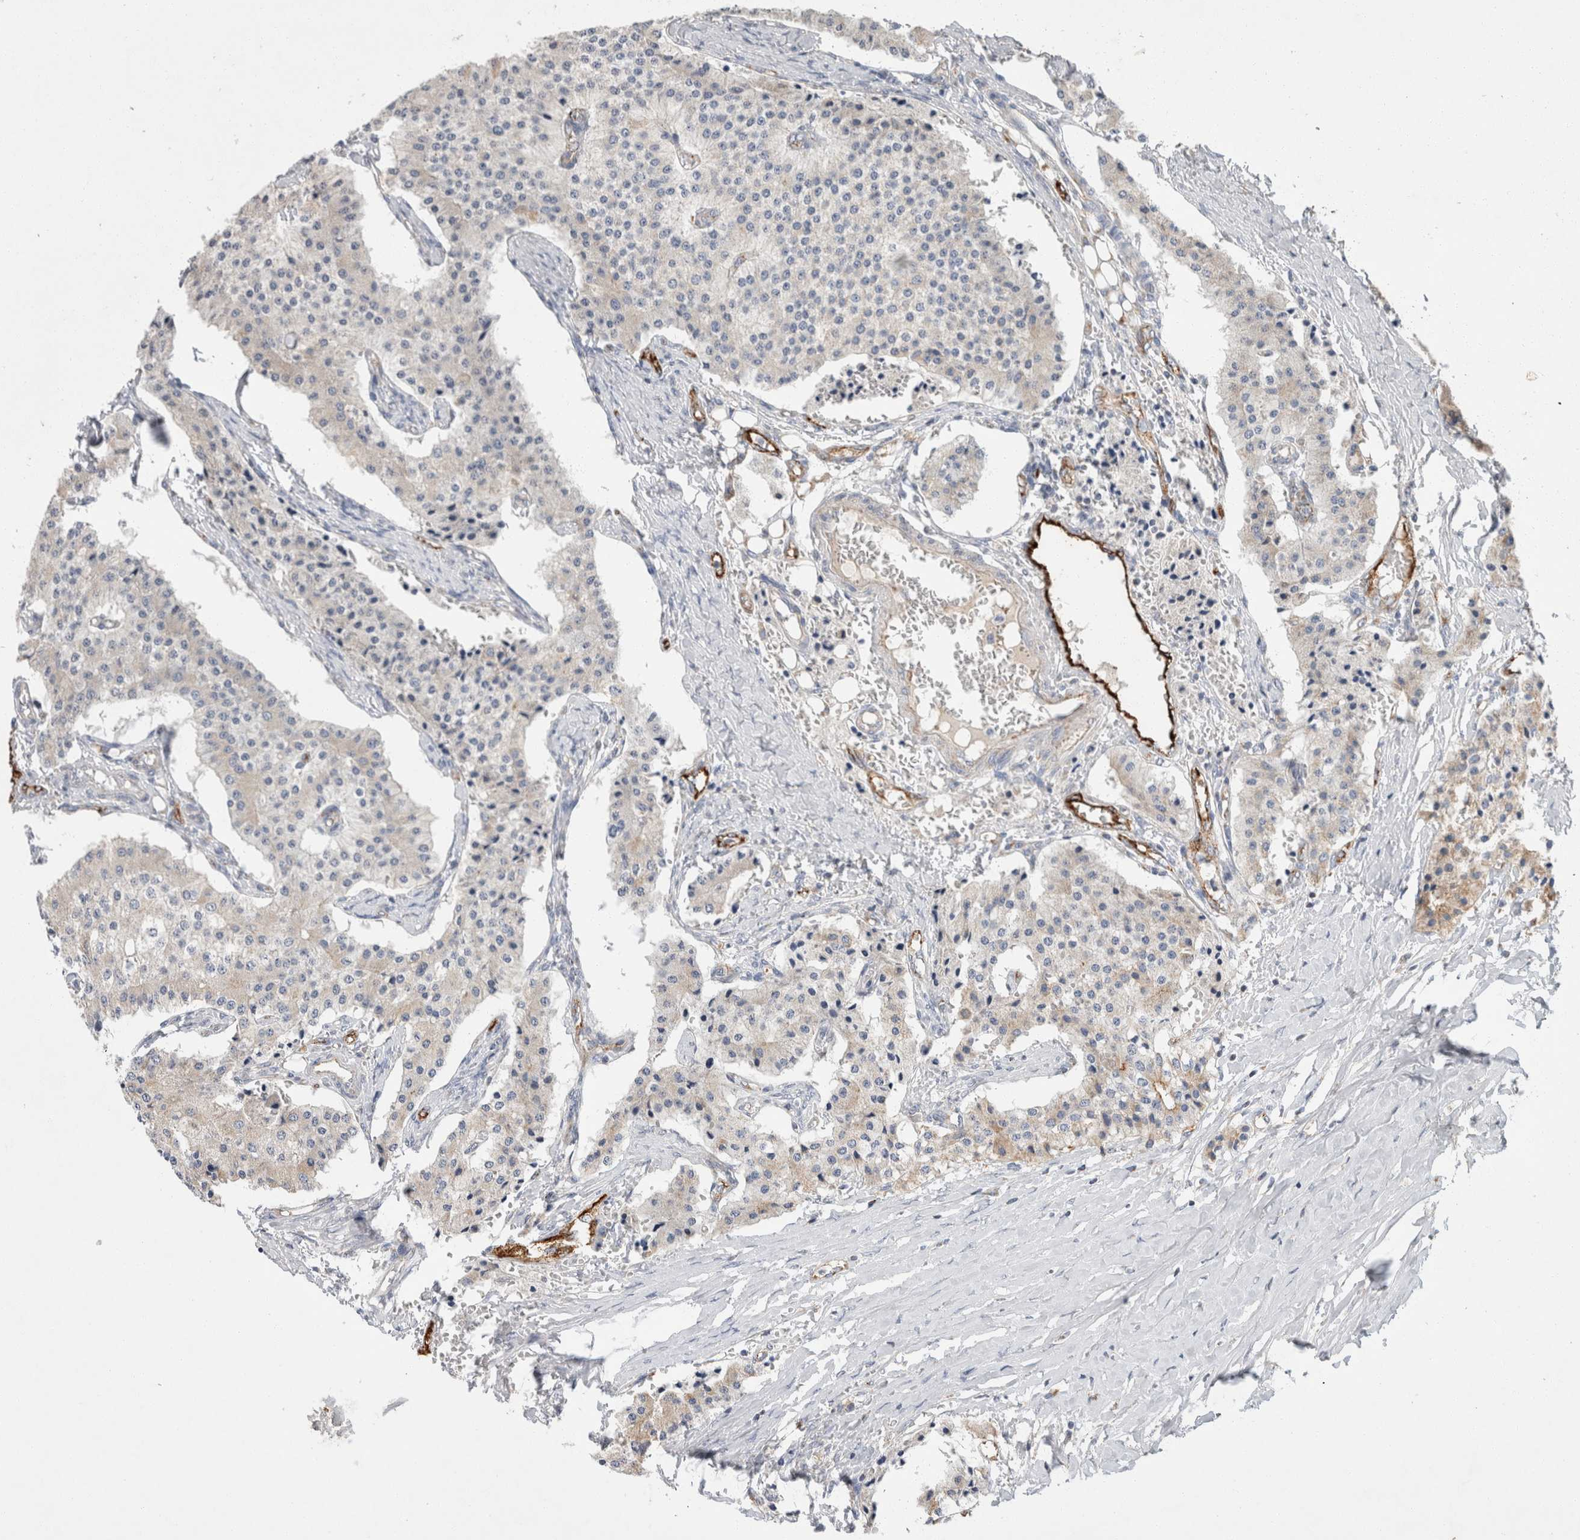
{"staining": {"intensity": "weak", "quantity": "<25%", "location": "cytoplasmic/membranous"}, "tissue": "carcinoid", "cell_type": "Tumor cells", "image_type": "cancer", "snomed": [{"axis": "morphology", "description": "Carcinoid, malignant, NOS"}, {"axis": "topography", "description": "Colon"}], "caption": "Immunohistochemical staining of human carcinoid (malignant) shows no significant expression in tumor cells. (DAB immunohistochemistry (IHC), high magnification).", "gene": "IARS2", "patient": {"sex": "female", "age": 52}}